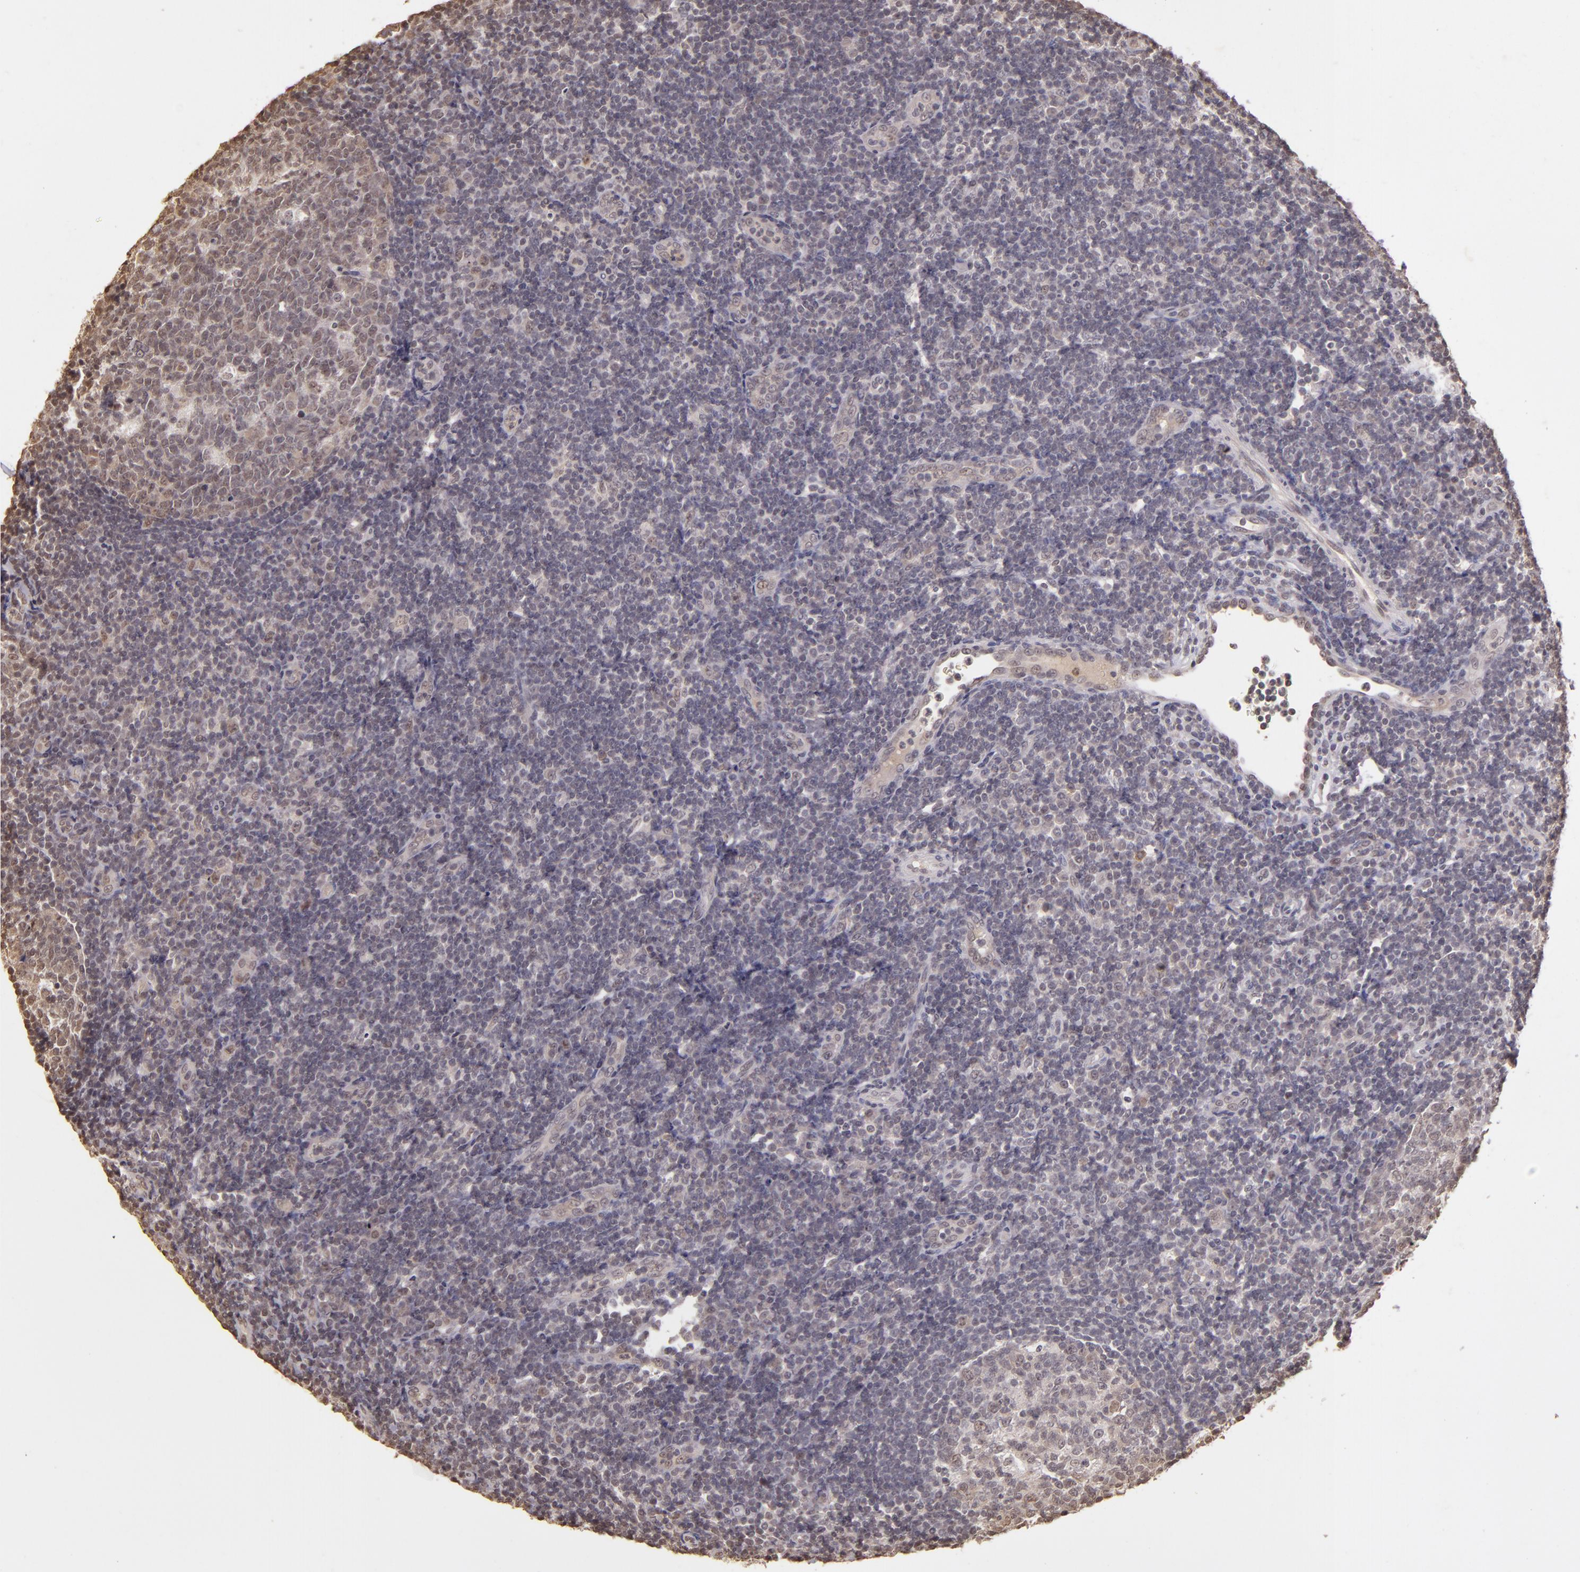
{"staining": {"intensity": "weak", "quantity": ">75%", "location": "cytoplasmic/membranous,nuclear"}, "tissue": "tonsil", "cell_type": "Germinal center cells", "image_type": "normal", "snomed": [{"axis": "morphology", "description": "Normal tissue, NOS"}, {"axis": "topography", "description": "Tonsil"}], "caption": "Protein staining of benign tonsil reveals weak cytoplasmic/membranous,nuclear positivity in approximately >75% of germinal center cells. The staining was performed using DAB (3,3'-diaminobenzidine), with brown indicating positive protein expression. Nuclei are stained blue with hematoxylin.", "gene": "CUL1", "patient": {"sex": "female", "age": 40}}